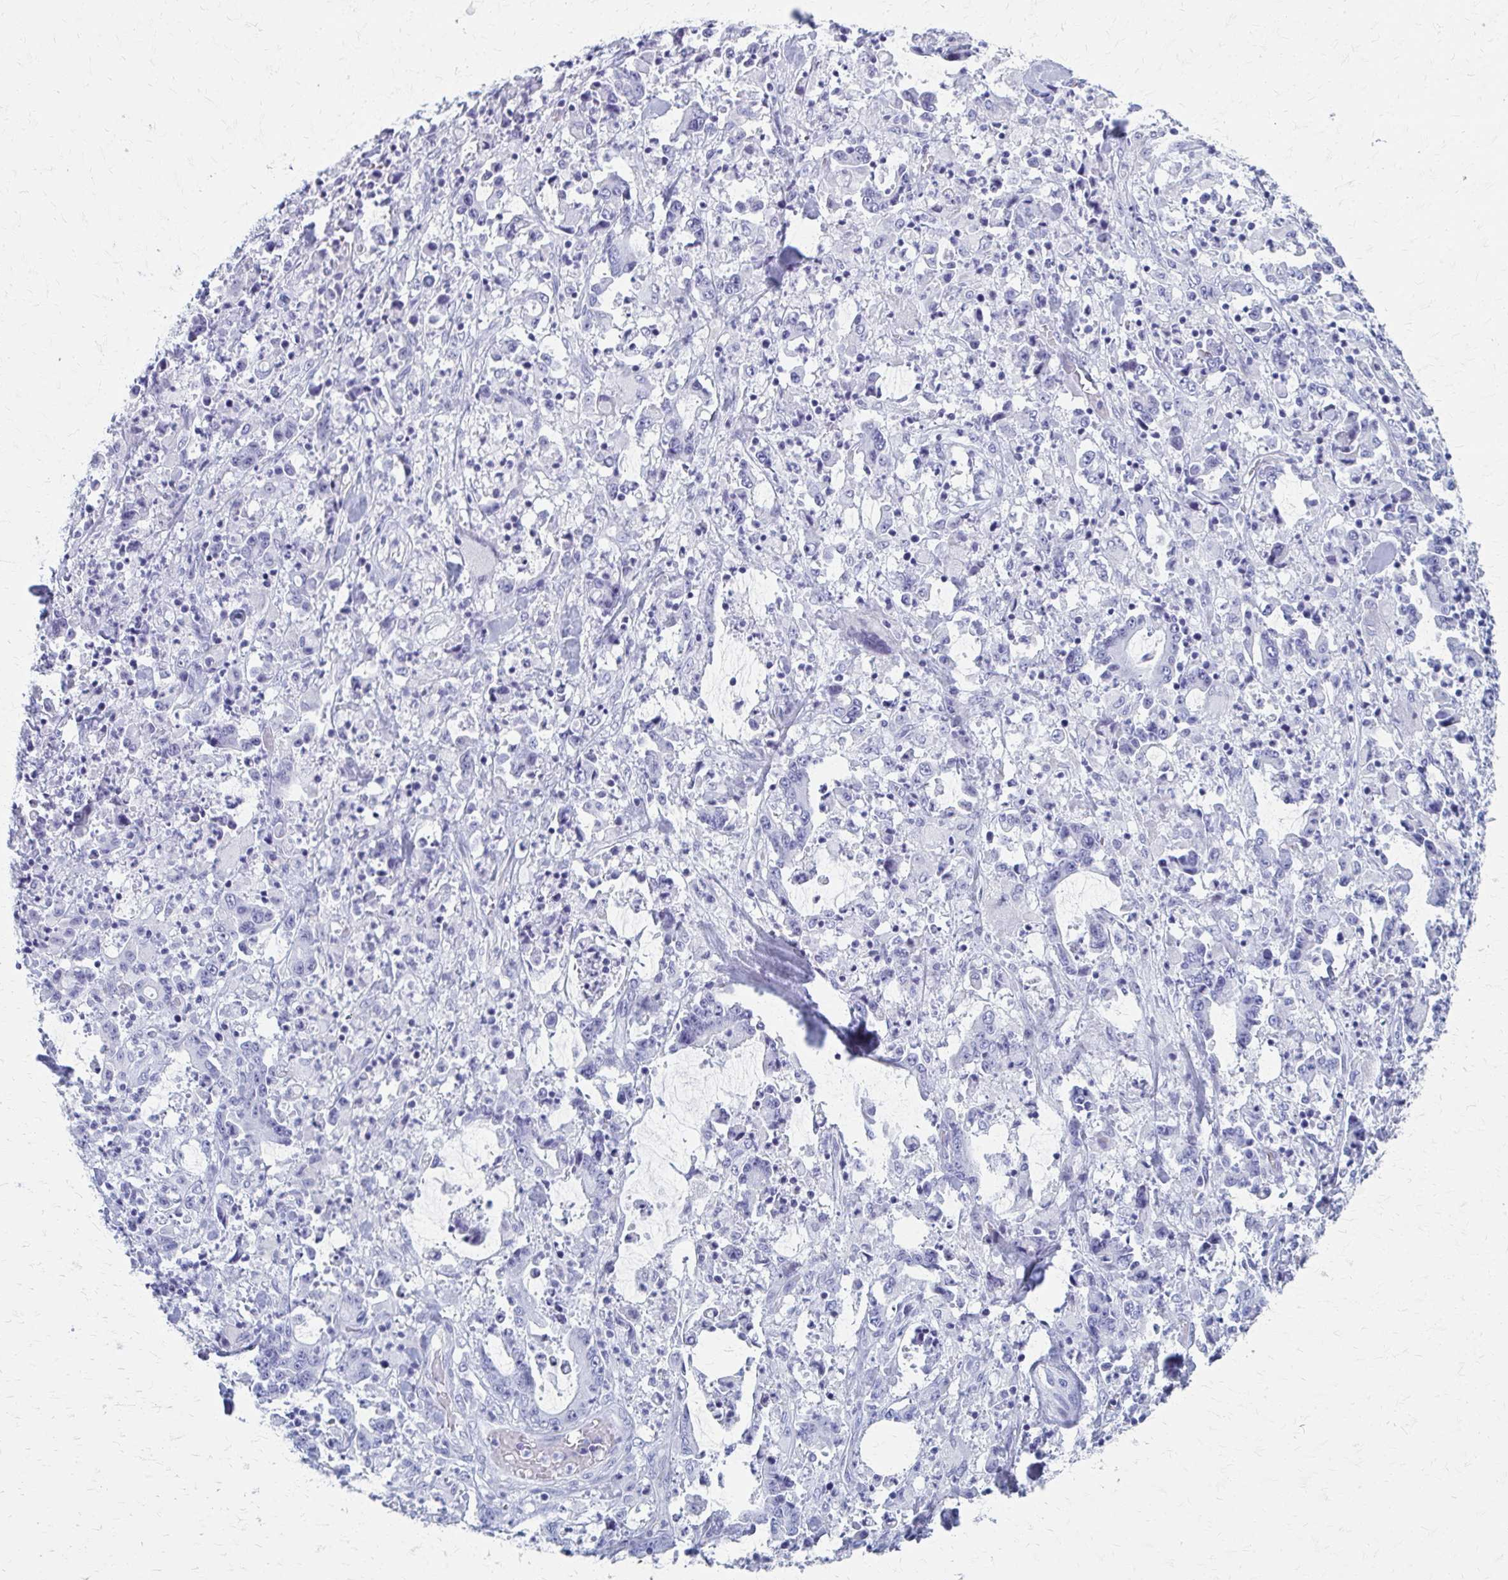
{"staining": {"intensity": "negative", "quantity": "none", "location": "none"}, "tissue": "stomach cancer", "cell_type": "Tumor cells", "image_type": "cancer", "snomed": [{"axis": "morphology", "description": "Adenocarcinoma, NOS"}, {"axis": "topography", "description": "Stomach, upper"}], "caption": "This is an IHC photomicrograph of stomach cancer. There is no expression in tumor cells.", "gene": "CELF5", "patient": {"sex": "male", "age": 68}}